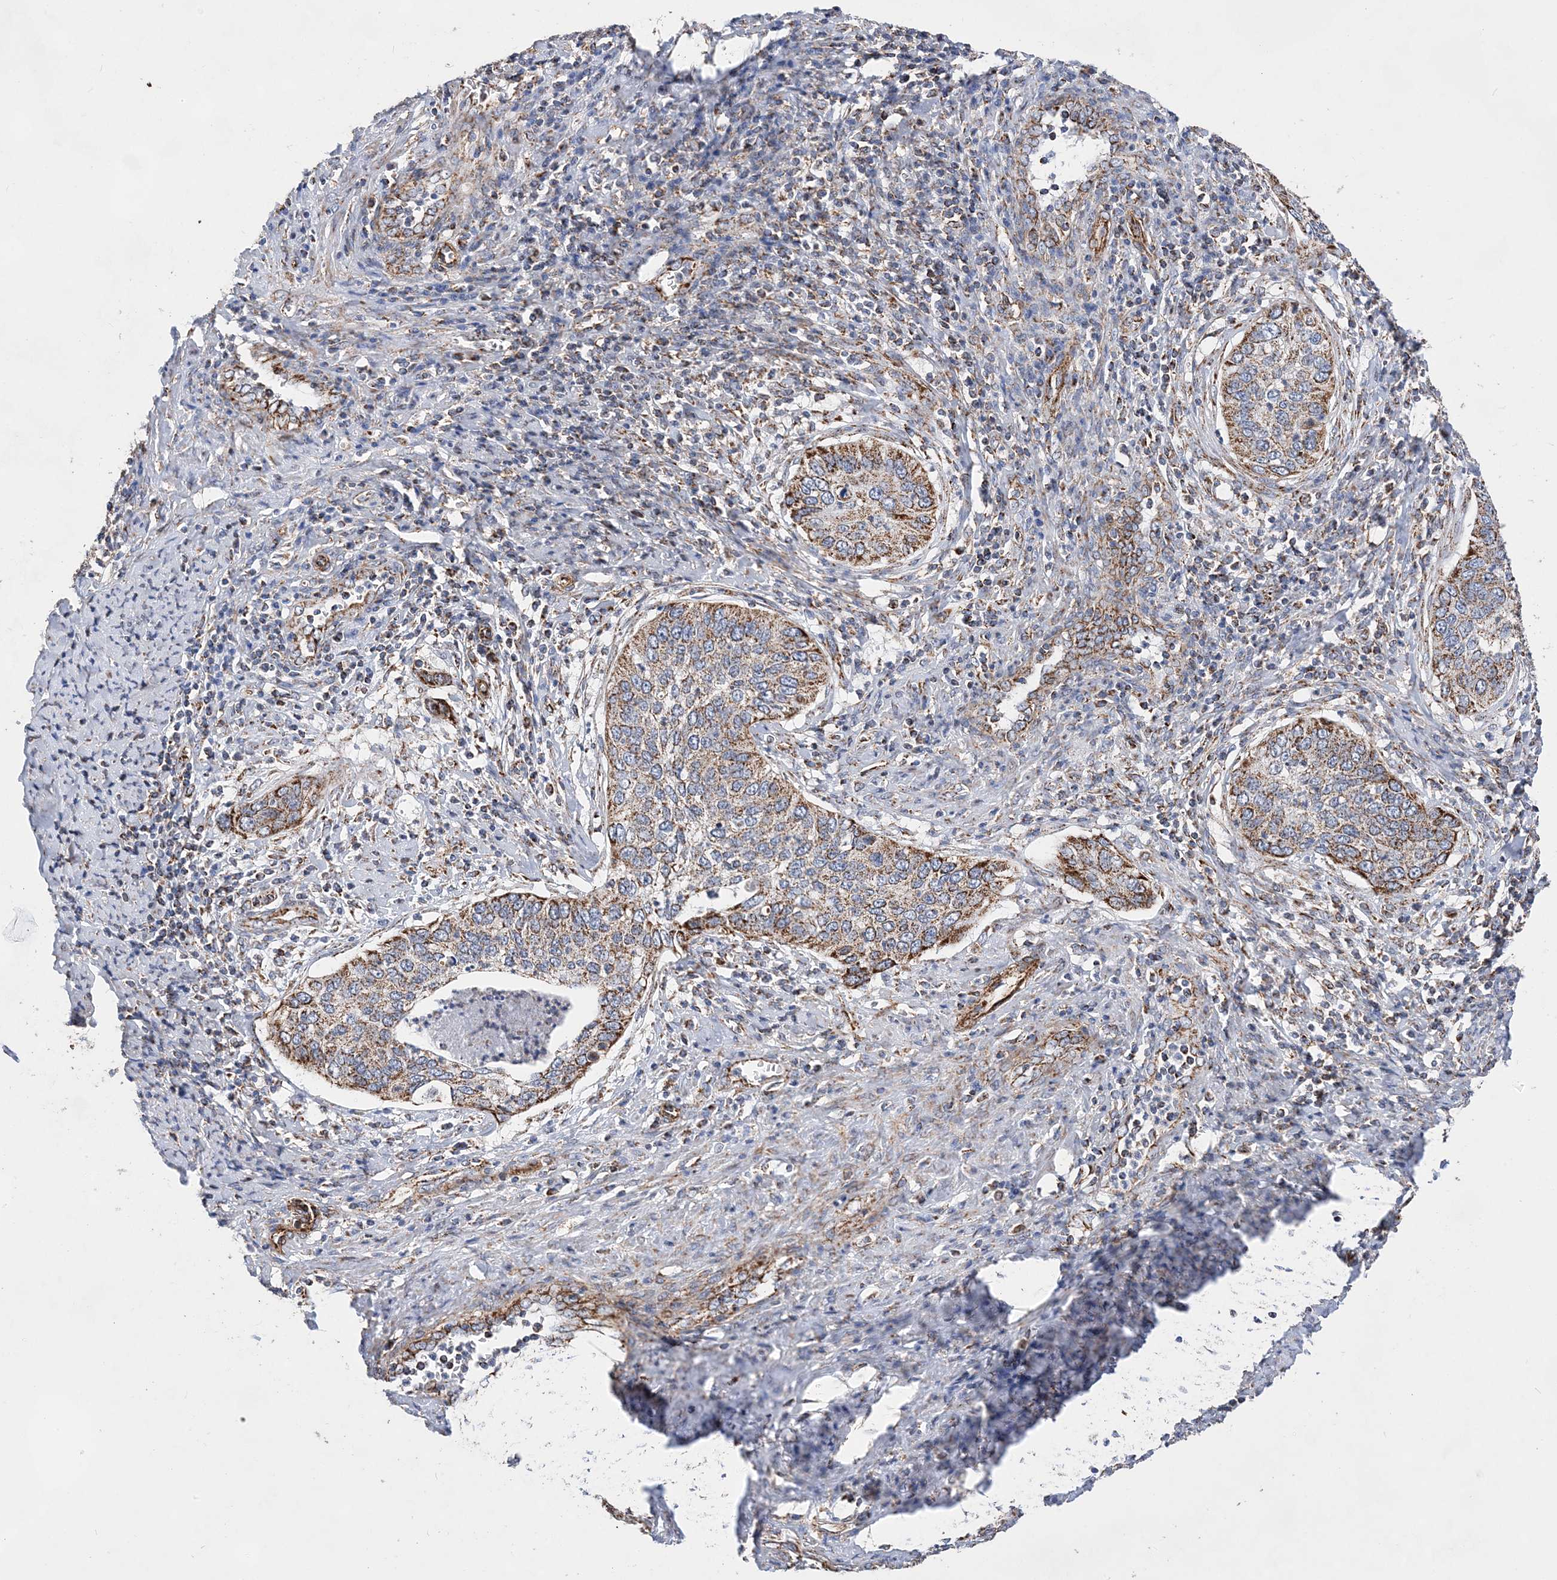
{"staining": {"intensity": "moderate", "quantity": ">75%", "location": "cytoplasmic/membranous"}, "tissue": "cervical cancer", "cell_type": "Tumor cells", "image_type": "cancer", "snomed": [{"axis": "morphology", "description": "Squamous cell carcinoma, NOS"}, {"axis": "topography", "description": "Cervix"}], "caption": "High-magnification brightfield microscopy of cervical cancer stained with DAB (3,3'-diaminobenzidine) (brown) and counterstained with hematoxylin (blue). tumor cells exhibit moderate cytoplasmic/membranous expression is seen in approximately>75% of cells. (Brightfield microscopy of DAB IHC at high magnification).", "gene": "ACOT9", "patient": {"sex": "female", "age": 53}}